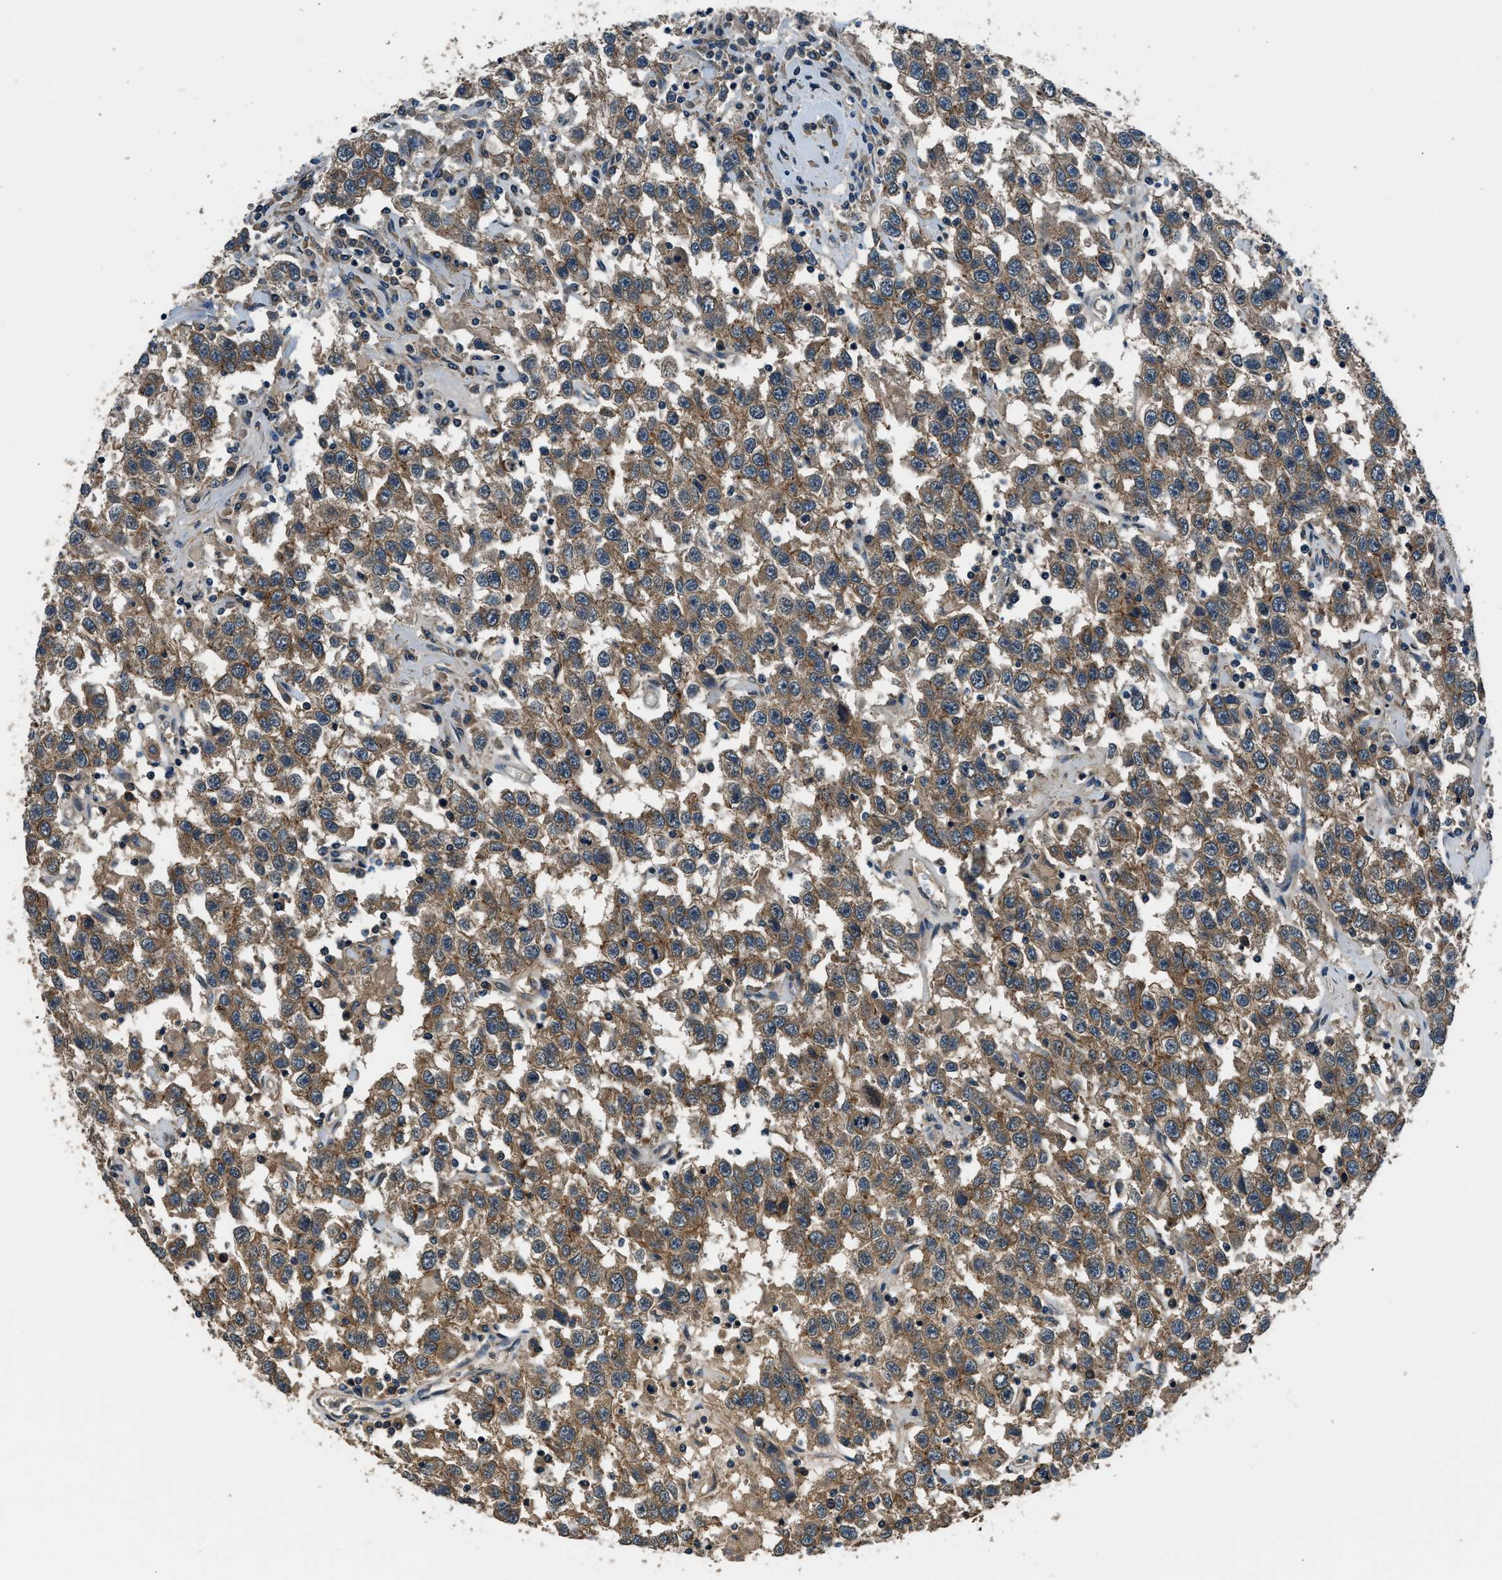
{"staining": {"intensity": "moderate", "quantity": ">75%", "location": "cytoplasmic/membranous"}, "tissue": "testis cancer", "cell_type": "Tumor cells", "image_type": "cancer", "snomed": [{"axis": "morphology", "description": "Seminoma, NOS"}, {"axis": "topography", "description": "Testis"}], "caption": "A brown stain highlights moderate cytoplasmic/membranous positivity of a protein in human testis cancer tumor cells.", "gene": "ARHGEF11", "patient": {"sex": "male", "age": 41}}